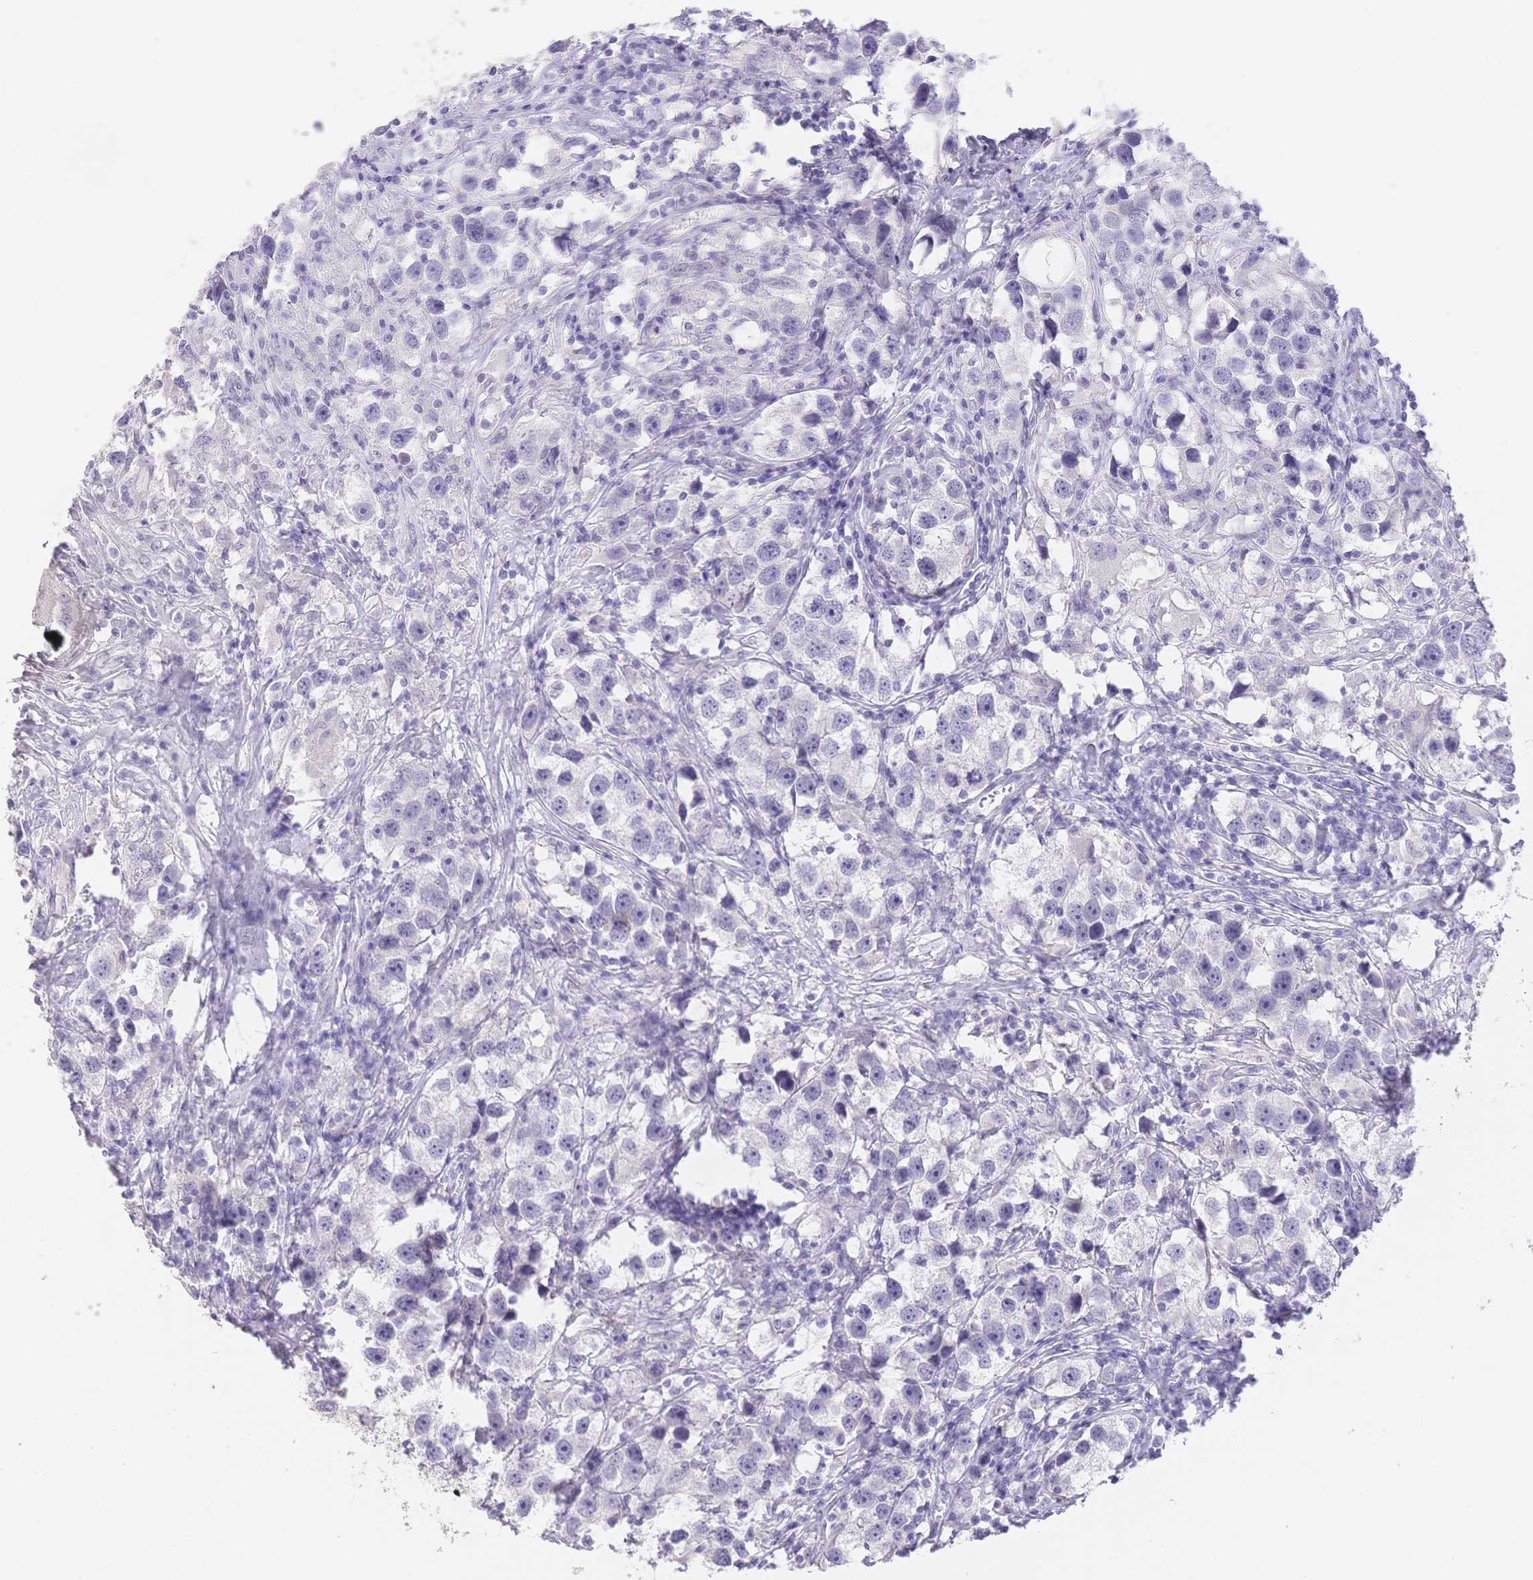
{"staining": {"intensity": "negative", "quantity": "none", "location": "none"}, "tissue": "testis cancer", "cell_type": "Tumor cells", "image_type": "cancer", "snomed": [{"axis": "morphology", "description": "Seminoma, NOS"}, {"axis": "topography", "description": "Testis"}], "caption": "Immunohistochemistry (IHC) of testis cancer (seminoma) shows no staining in tumor cells.", "gene": "SUV39H2", "patient": {"sex": "male", "age": 49}}